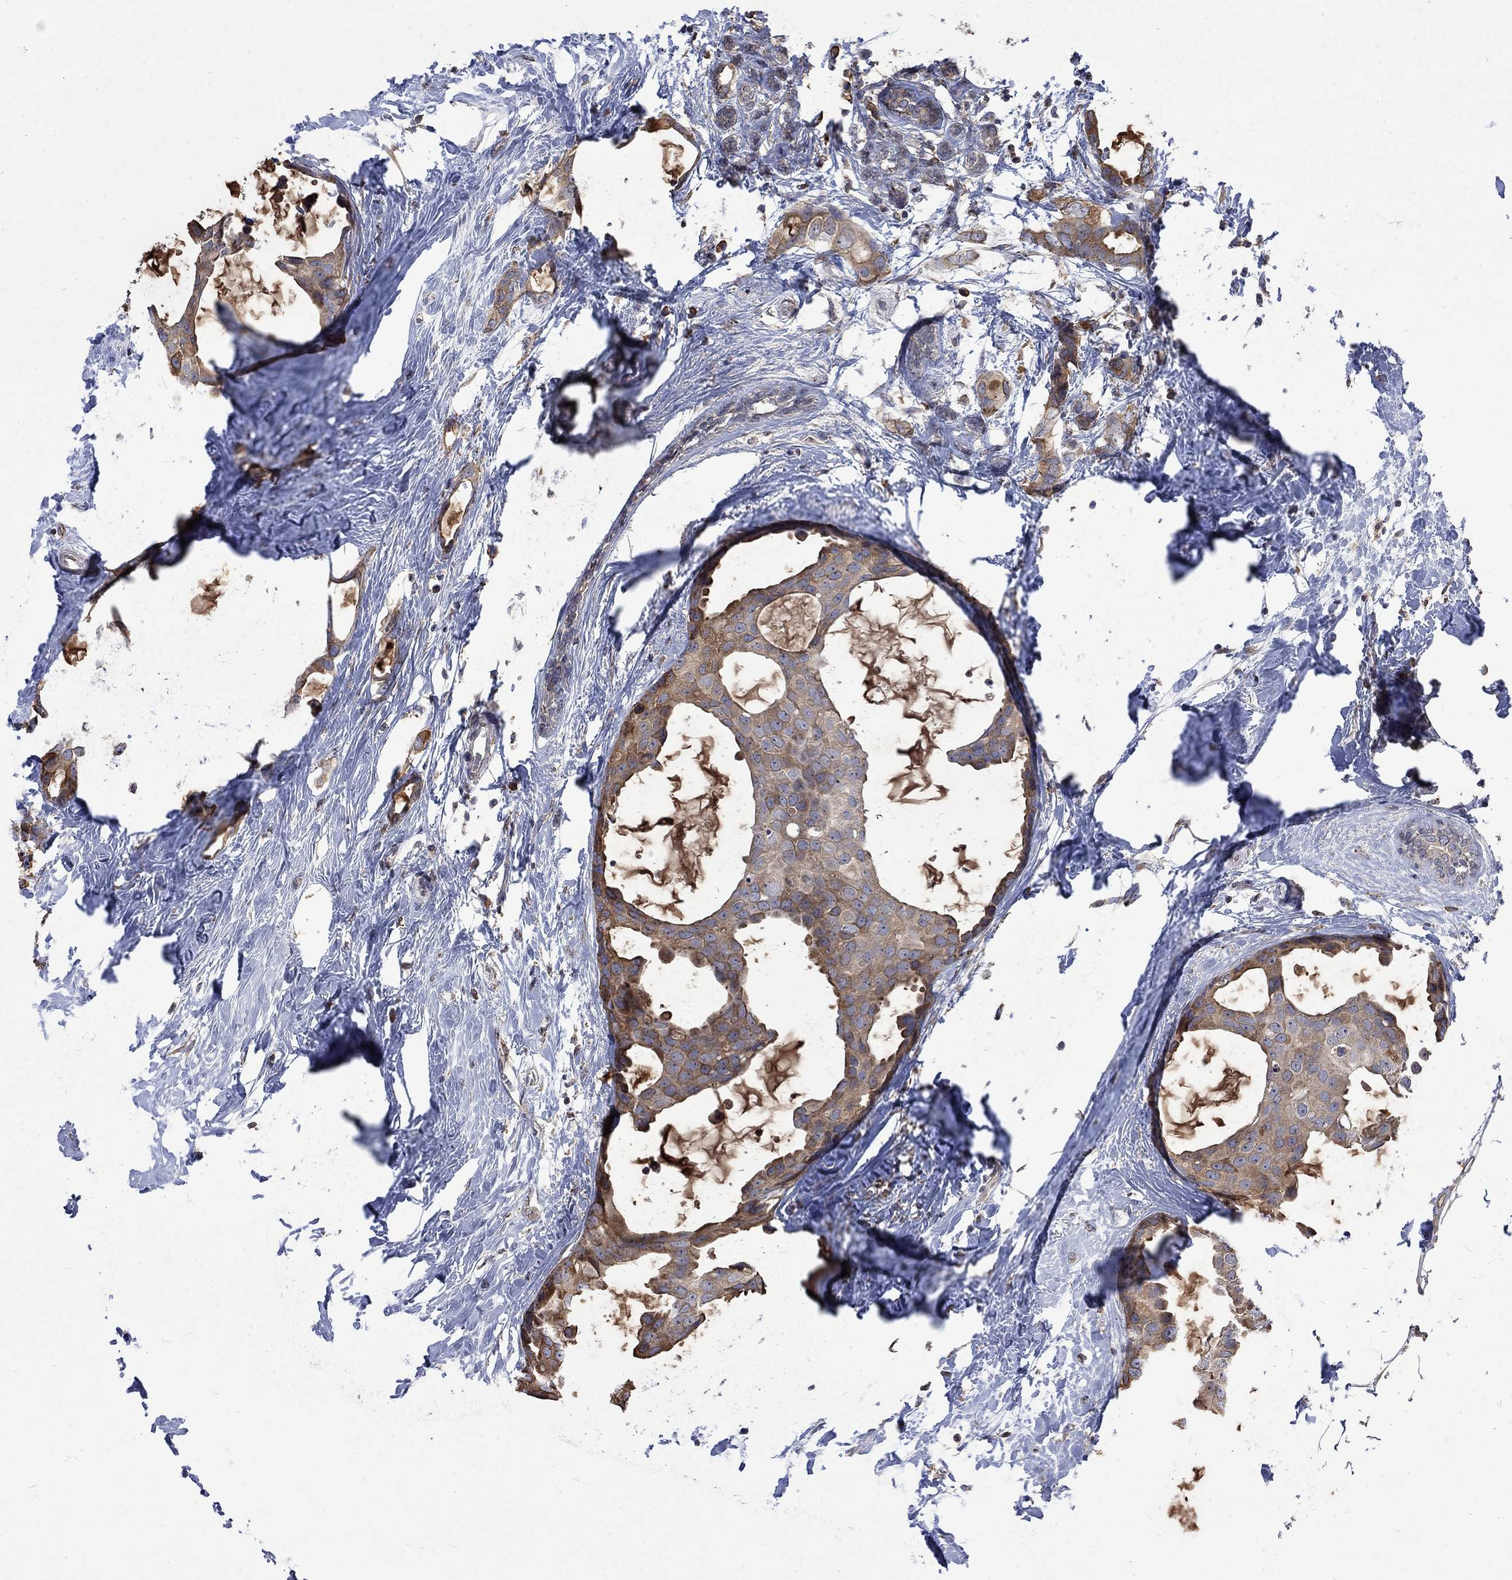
{"staining": {"intensity": "moderate", "quantity": ">75%", "location": "cytoplasmic/membranous"}, "tissue": "breast cancer", "cell_type": "Tumor cells", "image_type": "cancer", "snomed": [{"axis": "morphology", "description": "Duct carcinoma"}, {"axis": "topography", "description": "Breast"}], "caption": "Protein staining of invasive ductal carcinoma (breast) tissue exhibits moderate cytoplasmic/membranous expression in about >75% of tumor cells.", "gene": "ESRRA", "patient": {"sex": "female", "age": 45}}